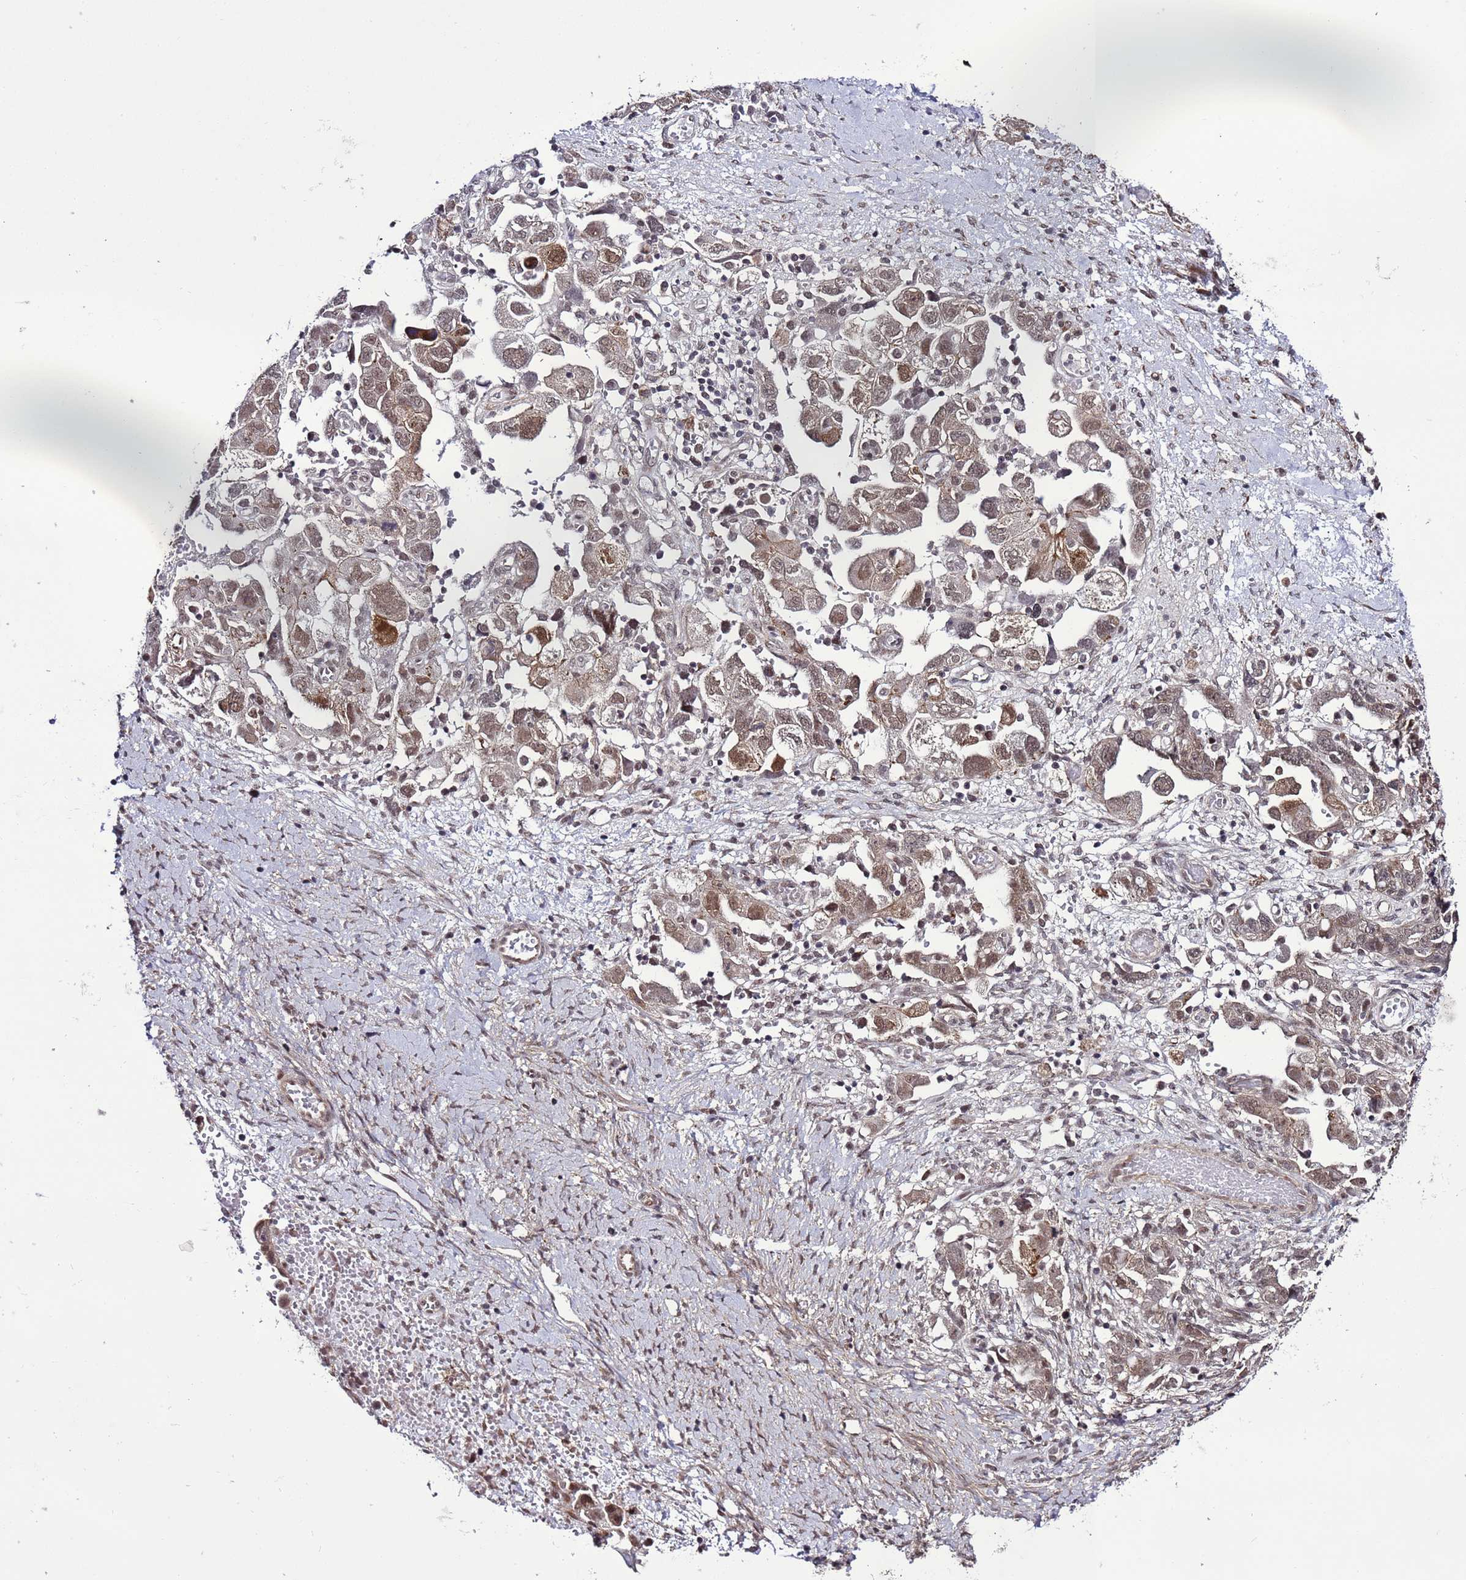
{"staining": {"intensity": "moderate", "quantity": ">75%", "location": "cytoplasmic/membranous,nuclear"}, "tissue": "ovarian cancer", "cell_type": "Tumor cells", "image_type": "cancer", "snomed": [{"axis": "morphology", "description": "Carcinoma, NOS"}, {"axis": "morphology", "description": "Cystadenocarcinoma, serous, NOS"}, {"axis": "topography", "description": "Ovary"}], "caption": "A high-resolution image shows IHC staining of serous cystadenocarcinoma (ovarian), which shows moderate cytoplasmic/membranous and nuclear expression in approximately >75% of tumor cells. The protein of interest is shown in brown color, while the nuclei are stained blue.", "gene": "POLR2D", "patient": {"sex": "female", "age": 69}}